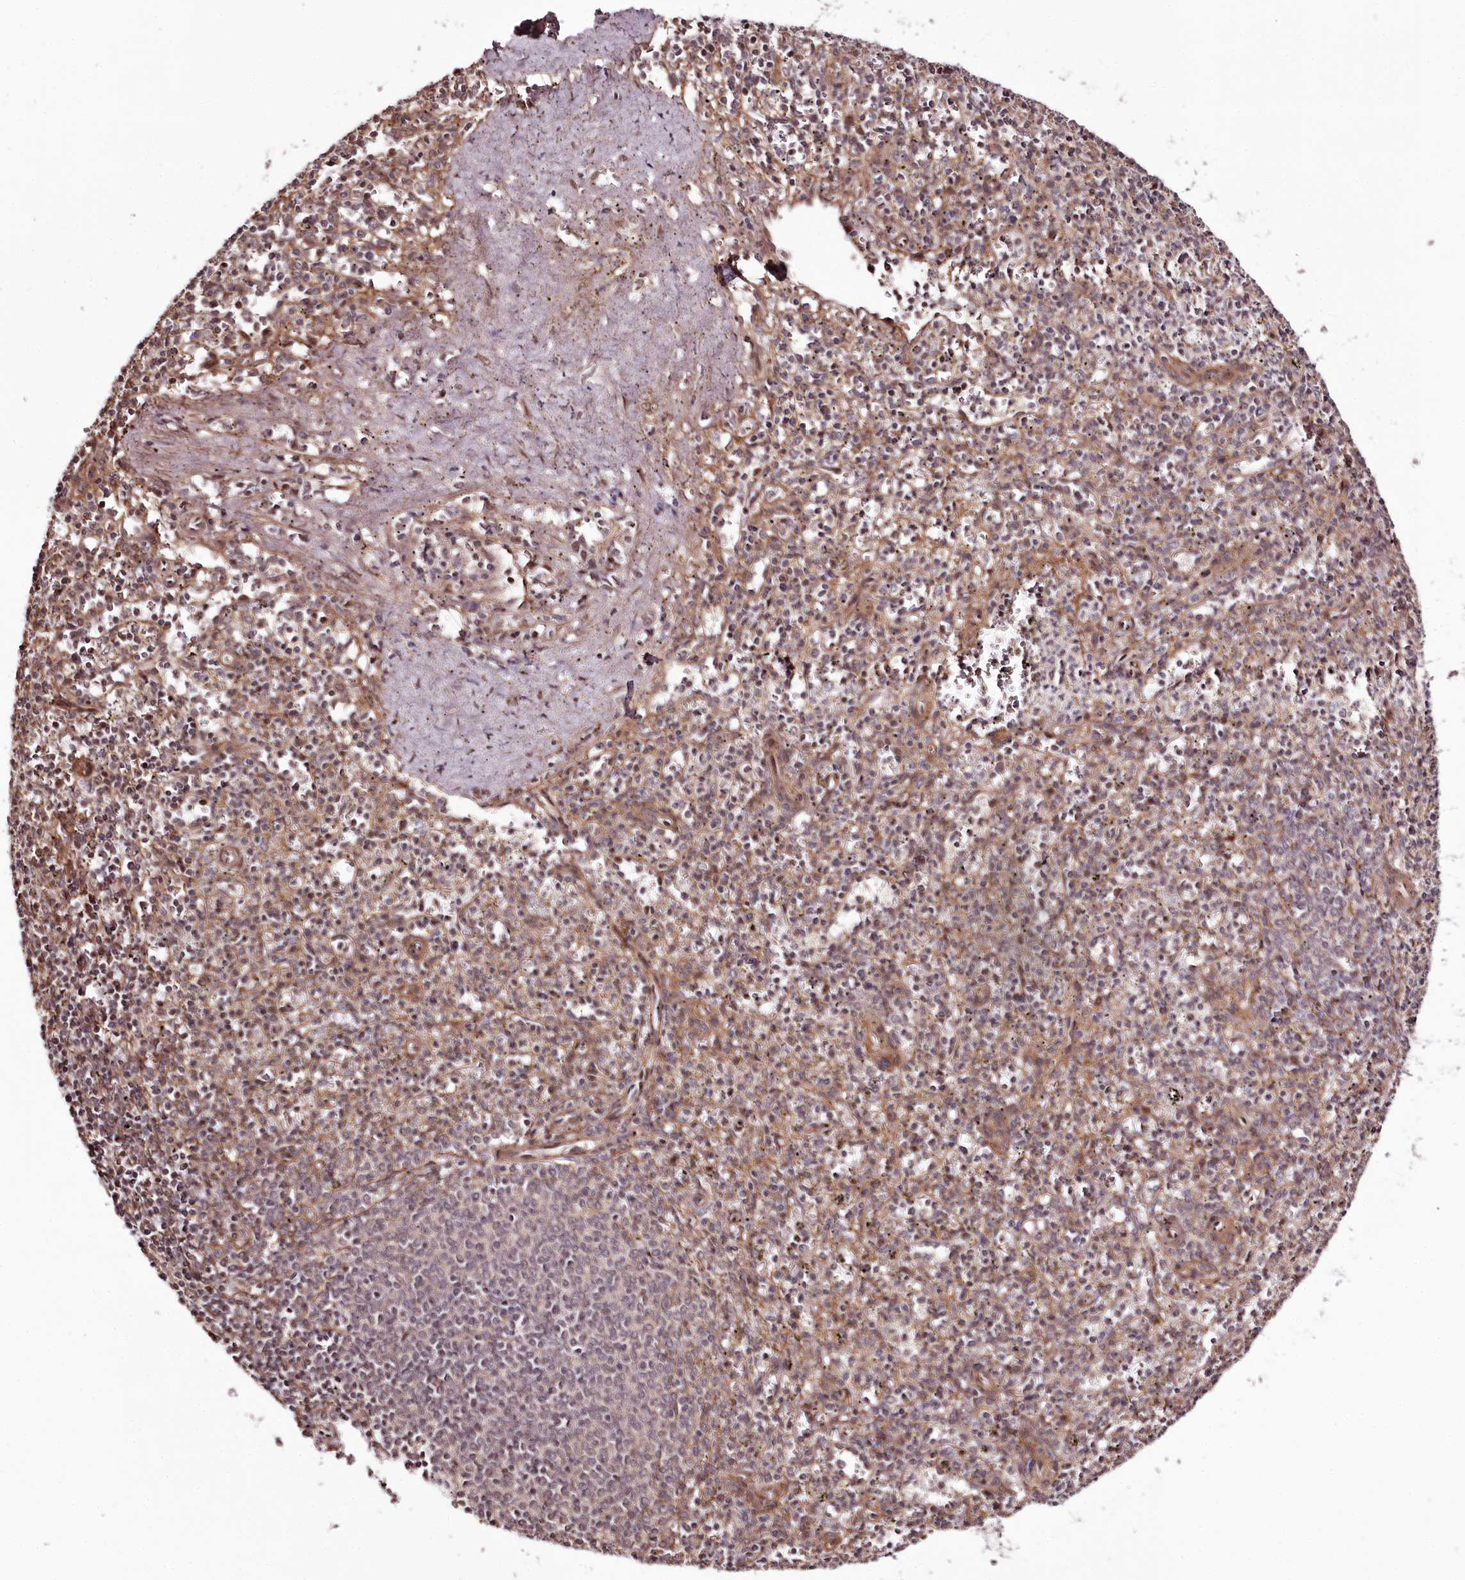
{"staining": {"intensity": "negative", "quantity": "none", "location": "none"}, "tissue": "spleen", "cell_type": "Cells in red pulp", "image_type": "normal", "snomed": [{"axis": "morphology", "description": "Normal tissue, NOS"}, {"axis": "topography", "description": "Spleen"}], "caption": "Image shows no protein expression in cells in red pulp of benign spleen.", "gene": "TTC33", "patient": {"sex": "male", "age": 72}}